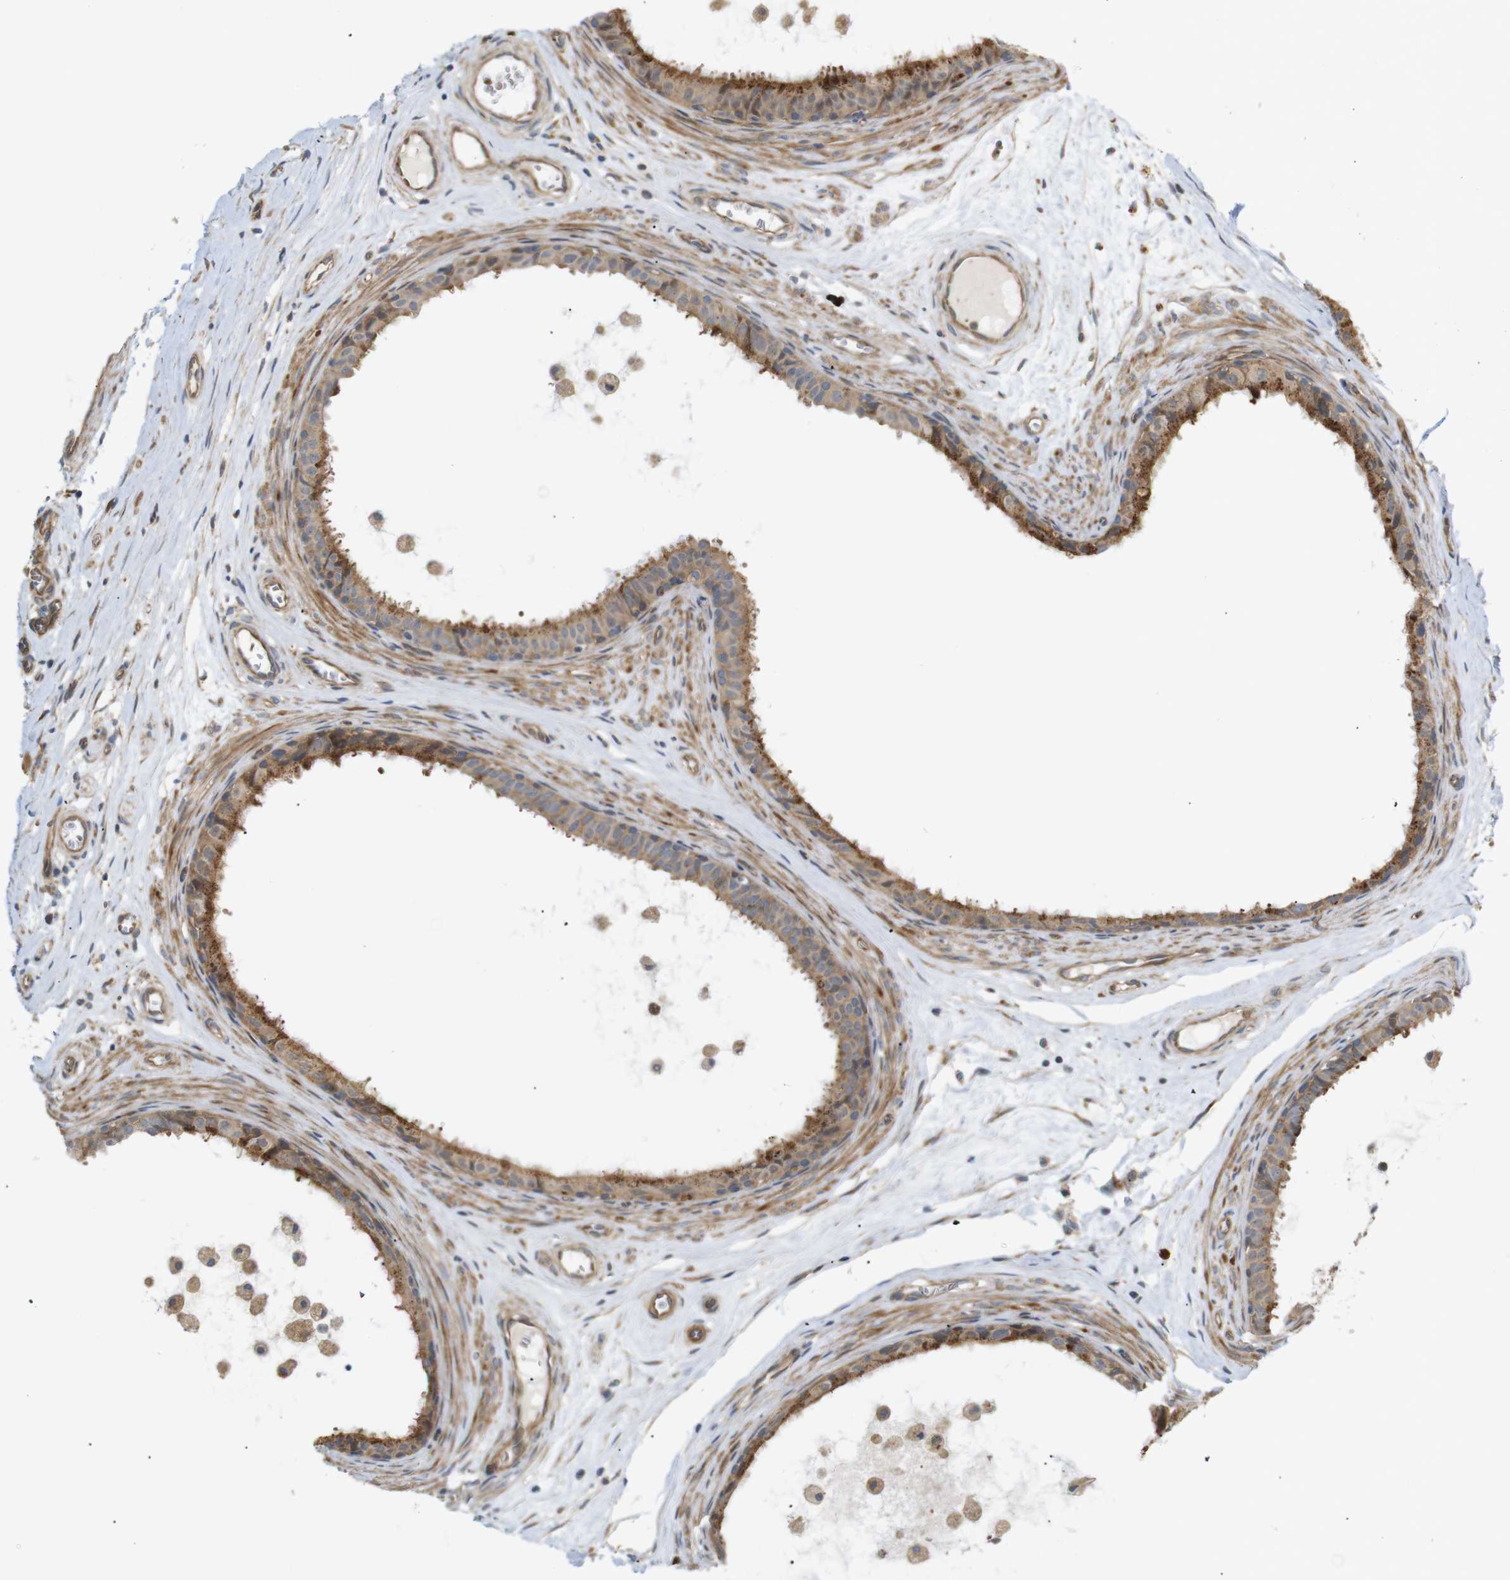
{"staining": {"intensity": "moderate", "quantity": ">75%", "location": "cytoplasmic/membranous"}, "tissue": "epididymis", "cell_type": "Glandular cells", "image_type": "normal", "snomed": [{"axis": "morphology", "description": "Normal tissue, NOS"}, {"axis": "morphology", "description": "Inflammation, NOS"}, {"axis": "topography", "description": "Epididymis"}], "caption": "Protein staining displays moderate cytoplasmic/membranous positivity in approximately >75% of glandular cells in unremarkable epididymis. Using DAB (brown) and hematoxylin (blue) stains, captured at high magnification using brightfield microscopy.", "gene": "RPTOR", "patient": {"sex": "male", "age": 85}}